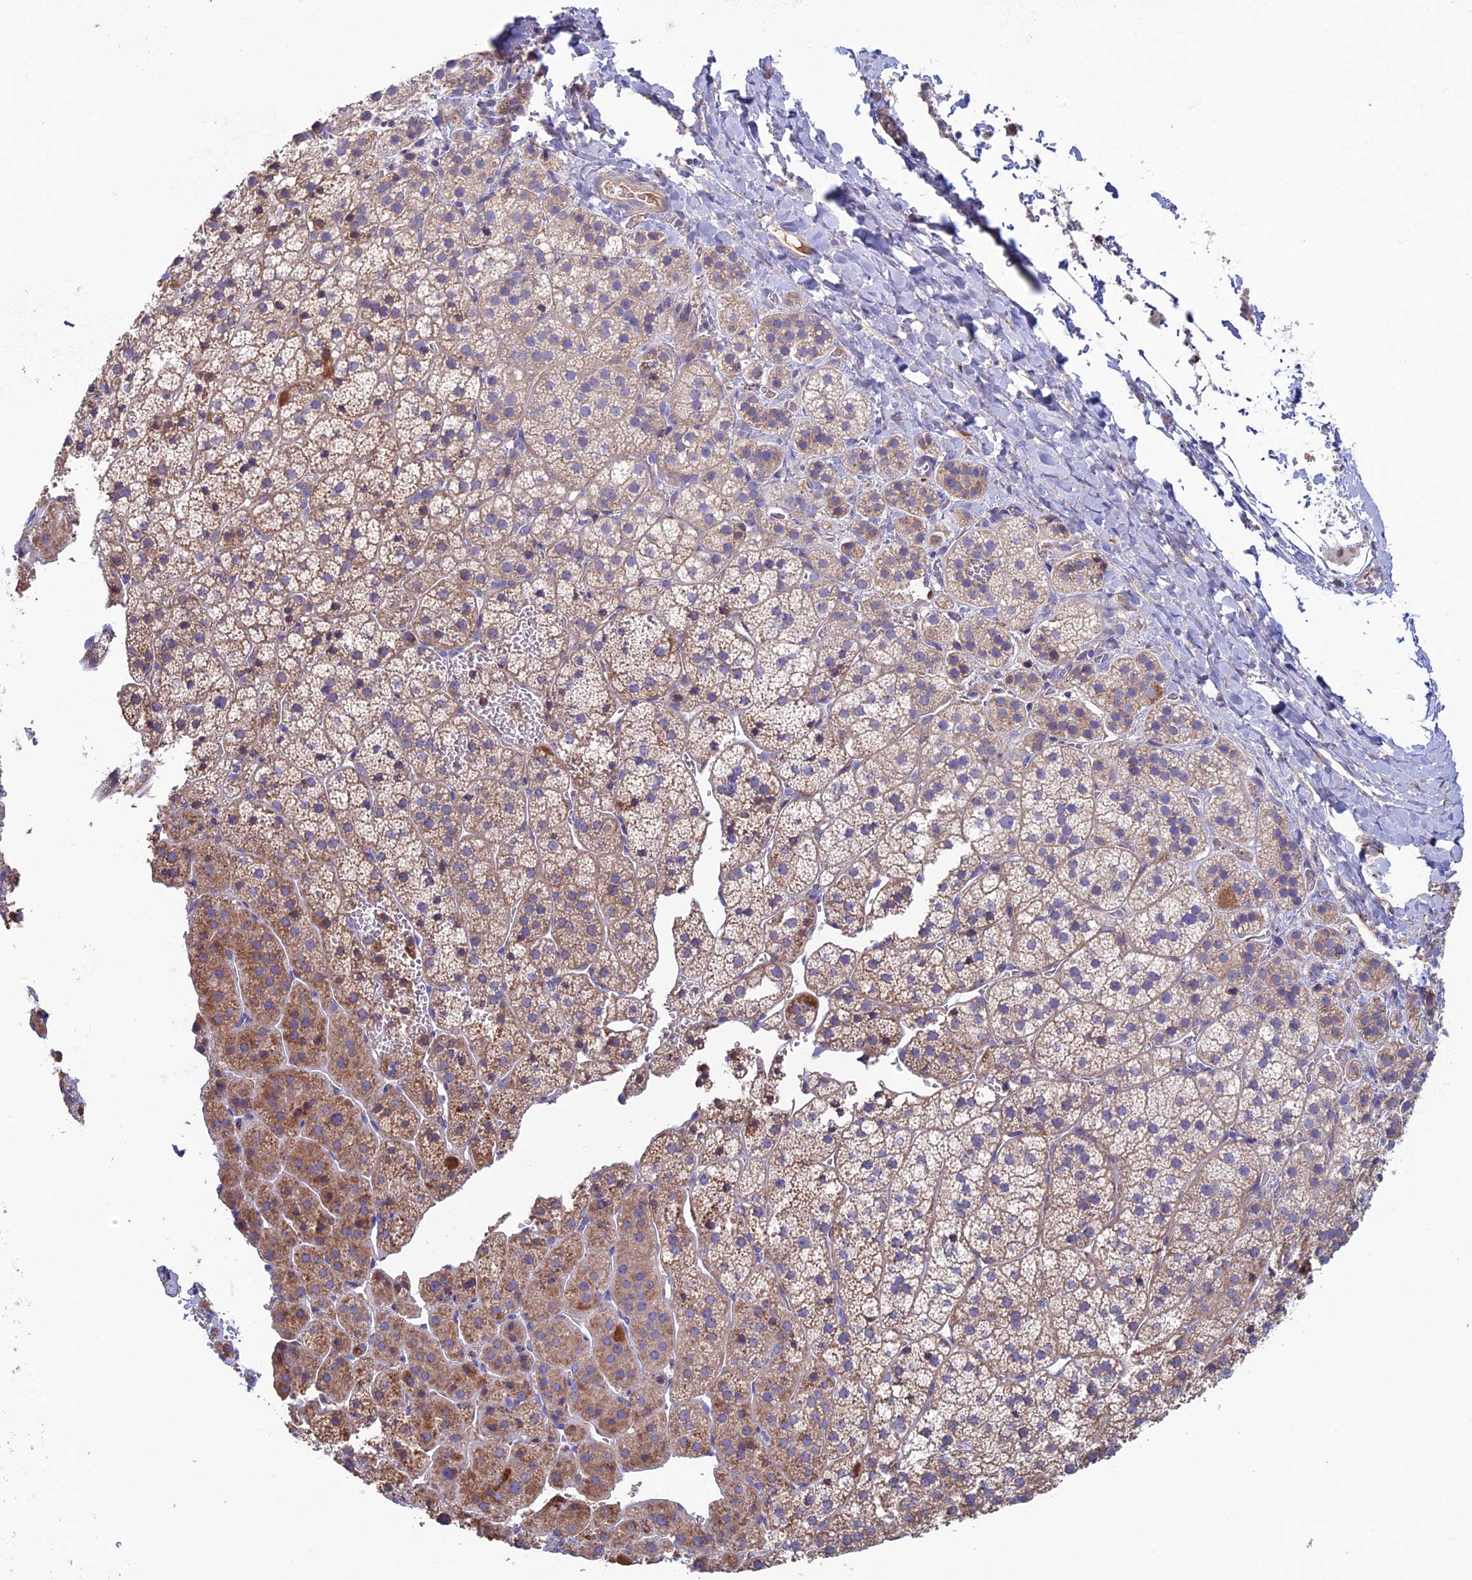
{"staining": {"intensity": "moderate", "quantity": "25%-75%", "location": "cytoplasmic/membranous"}, "tissue": "adrenal gland", "cell_type": "Glandular cells", "image_type": "normal", "snomed": [{"axis": "morphology", "description": "Normal tissue, NOS"}, {"axis": "topography", "description": "Adrenal gland"}], "caption": "About 25%-75% of glandular cells in normal human adrenal gland show moderate cytoplasmic/membranous protein staining as visualized by brown immunohistochemical staining.", "gene": "SLC15A5", "patient": {"sex": "female", "age": 44}}